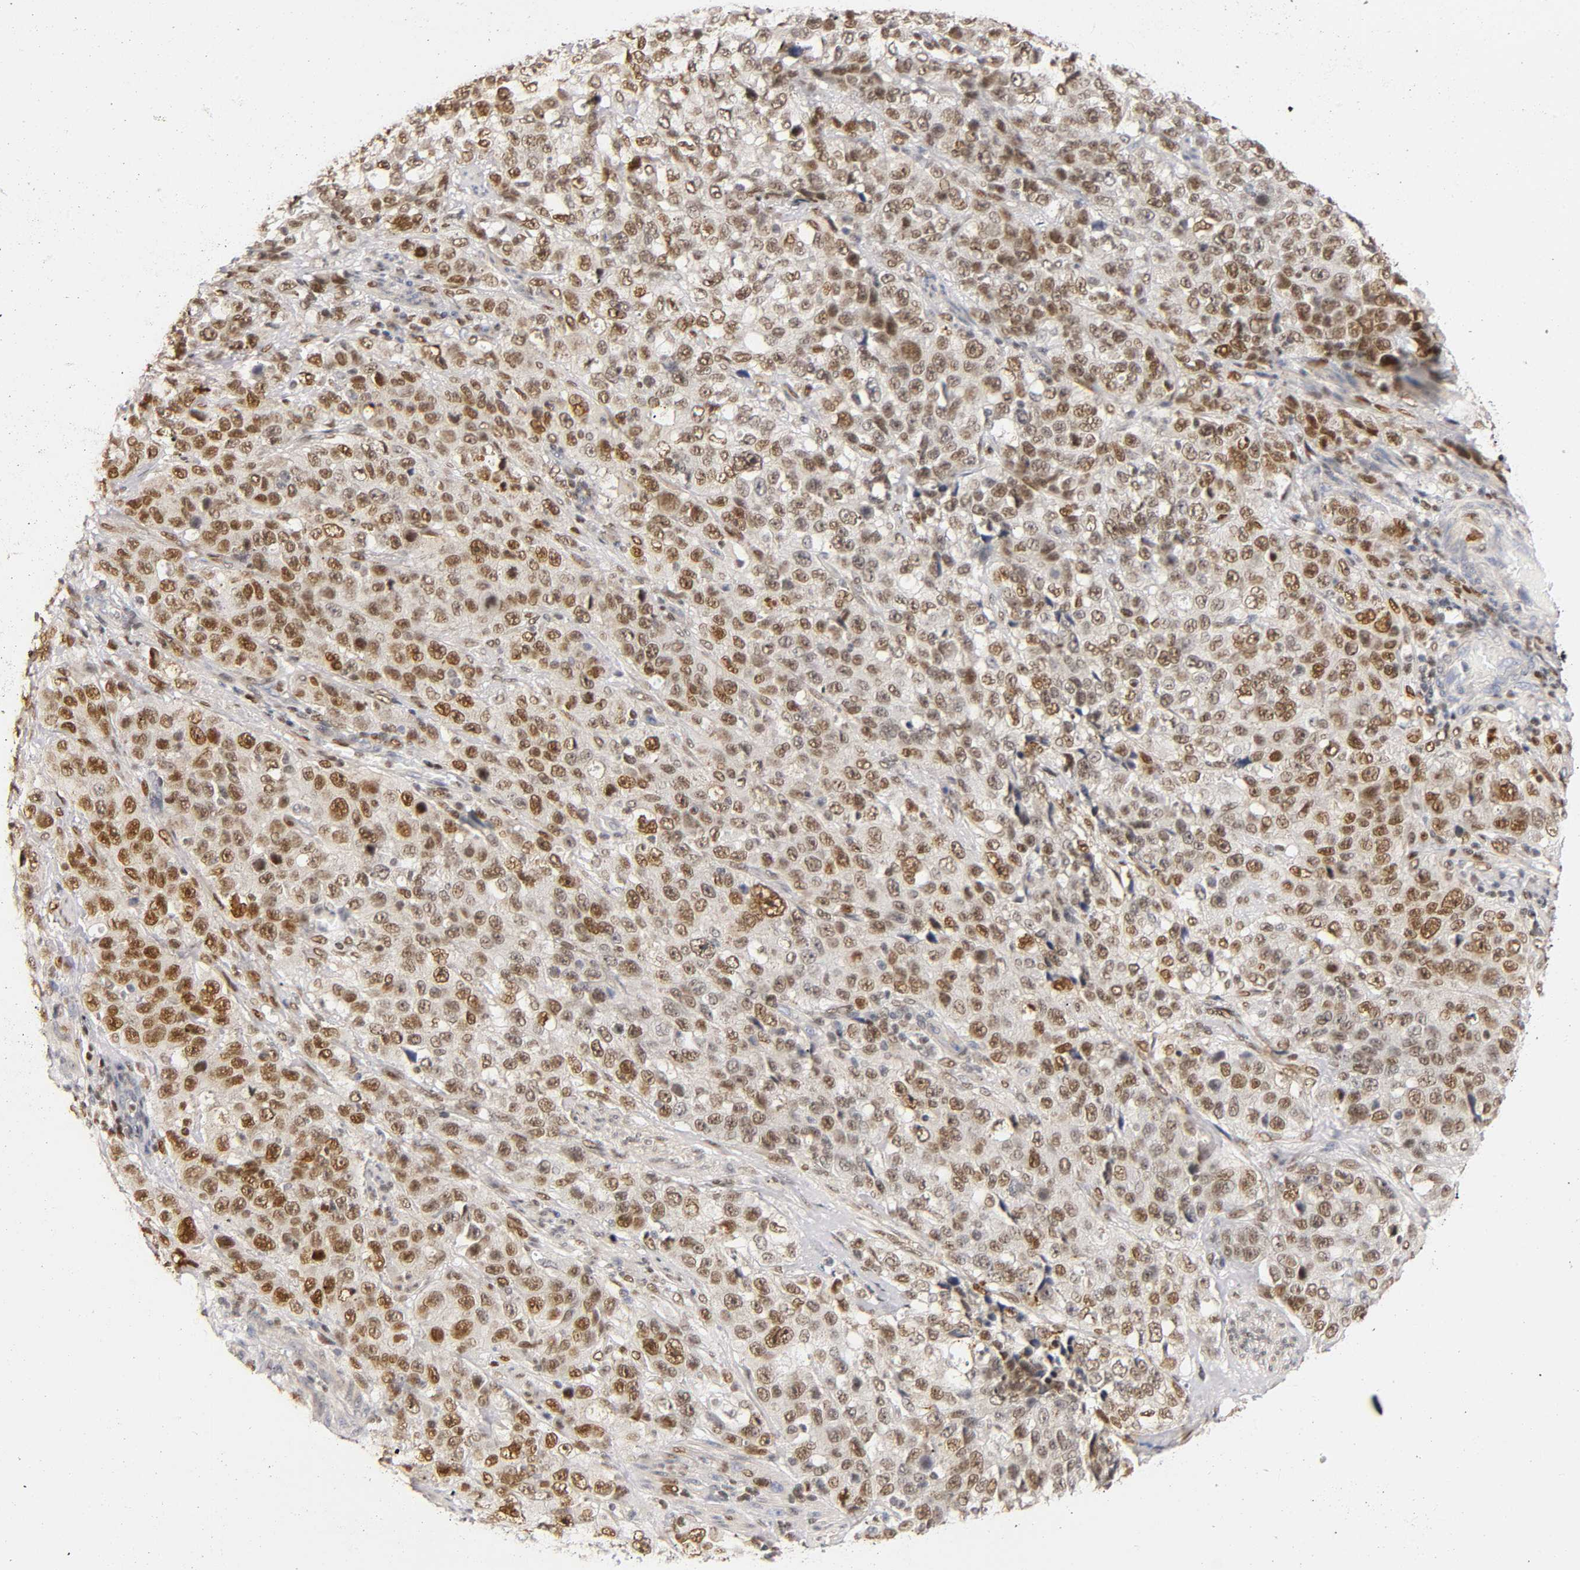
{"staining": {"intensity": "moderate", "quantity": ">75%", "location": "nuclear"}, "tissue": "stomach cancer", "cell_type": "Tumor cells", "image_type": "cancer", "snomed": [{"axis": "morphology", "description": "Normal tissue, NOS"}, {"axis": "morphology", "description": "Adenocarcinoma, NOS"}, {"axis": "topography", "description": "Stomach"}], "caption": "Immunohistochemical staining of stomach cancer reveals medium levels of moderate nuclear positivity in about >75% of tumor cells. (brown staining indicates protein expression, while blue staining denotes nuclei).", "gene": "RUNX1", "patient": {"sex": "male", "age": 48}}